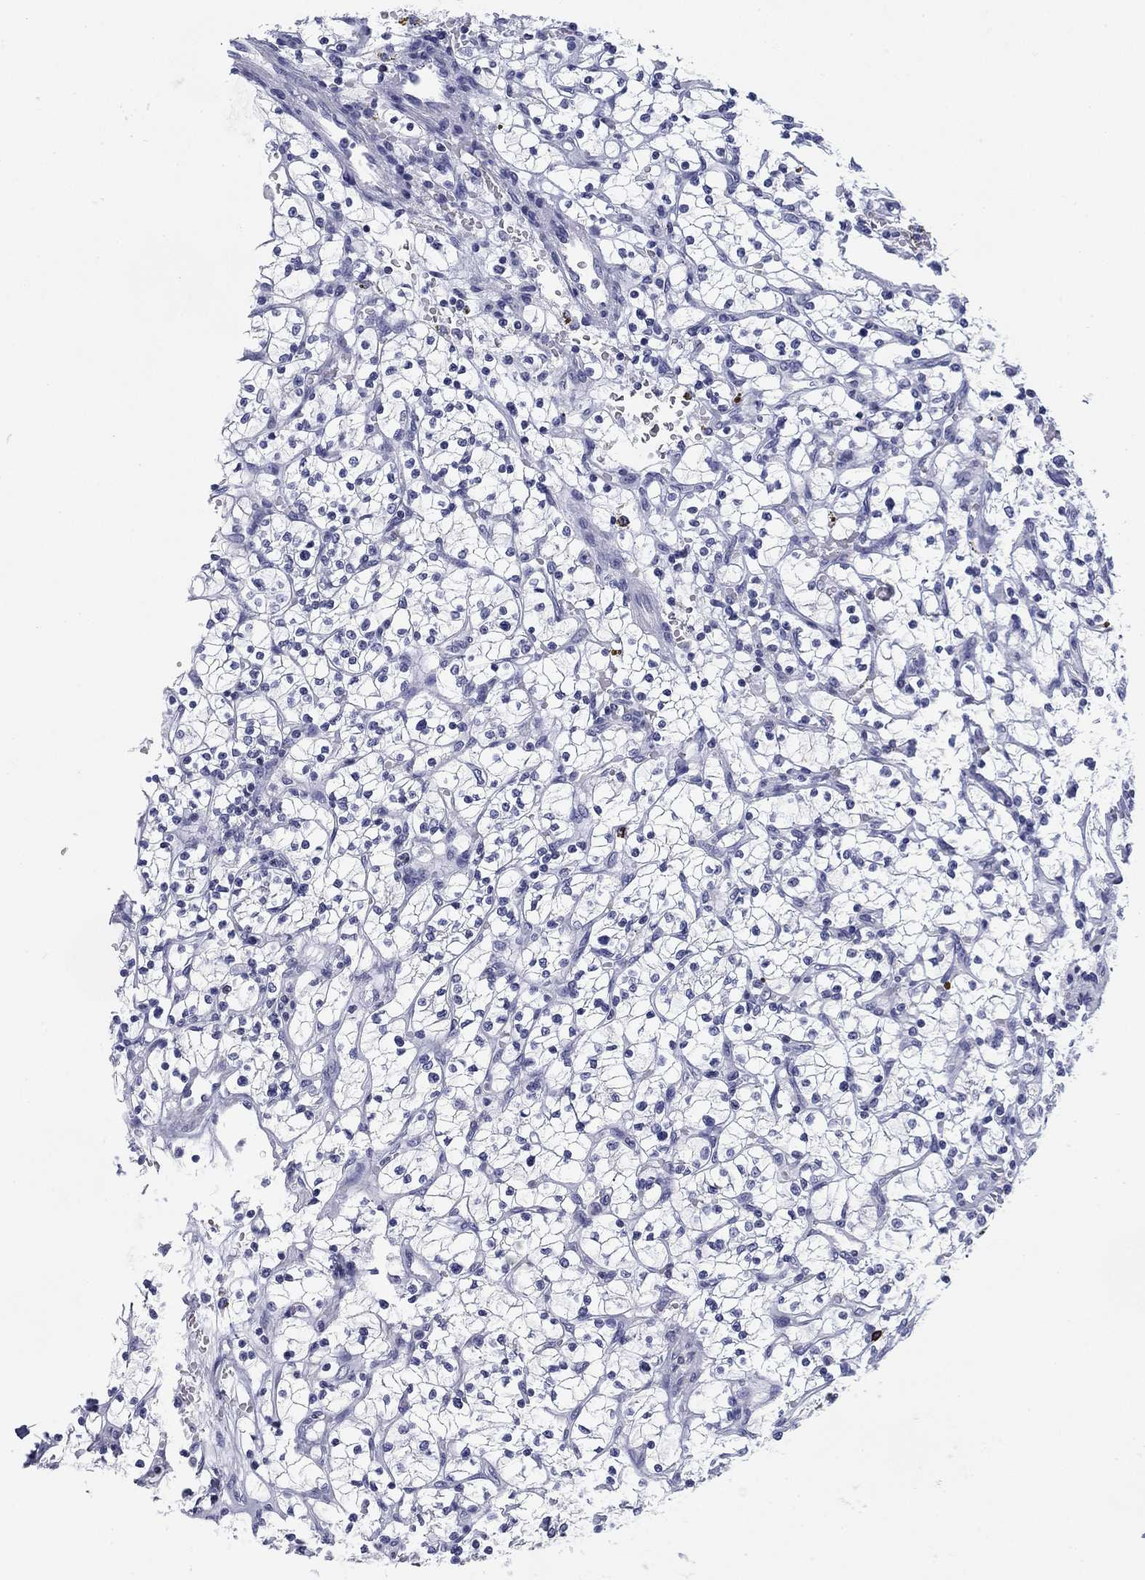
{"staining": {"intensity": "negative", "quantity": "none", "location": "none"}, "tissue": "renal cancer", "cell_type": "Tumor cells", "image_type": "cancer", "snomed": [{"axis": "morphology", "description": "Adenocarcinoma, NOS"}, {"axis": "topography", "description": "Kidney"}], "caption": "Immunohistochemistry (IHC) micrograph of neoplastic tissue: human renal adenocarcinoma stained with DAB reveals no significant protein positivity in tumor cells.", "gene": "CD79B", "patient": {"sex": "female", "age": 64}}